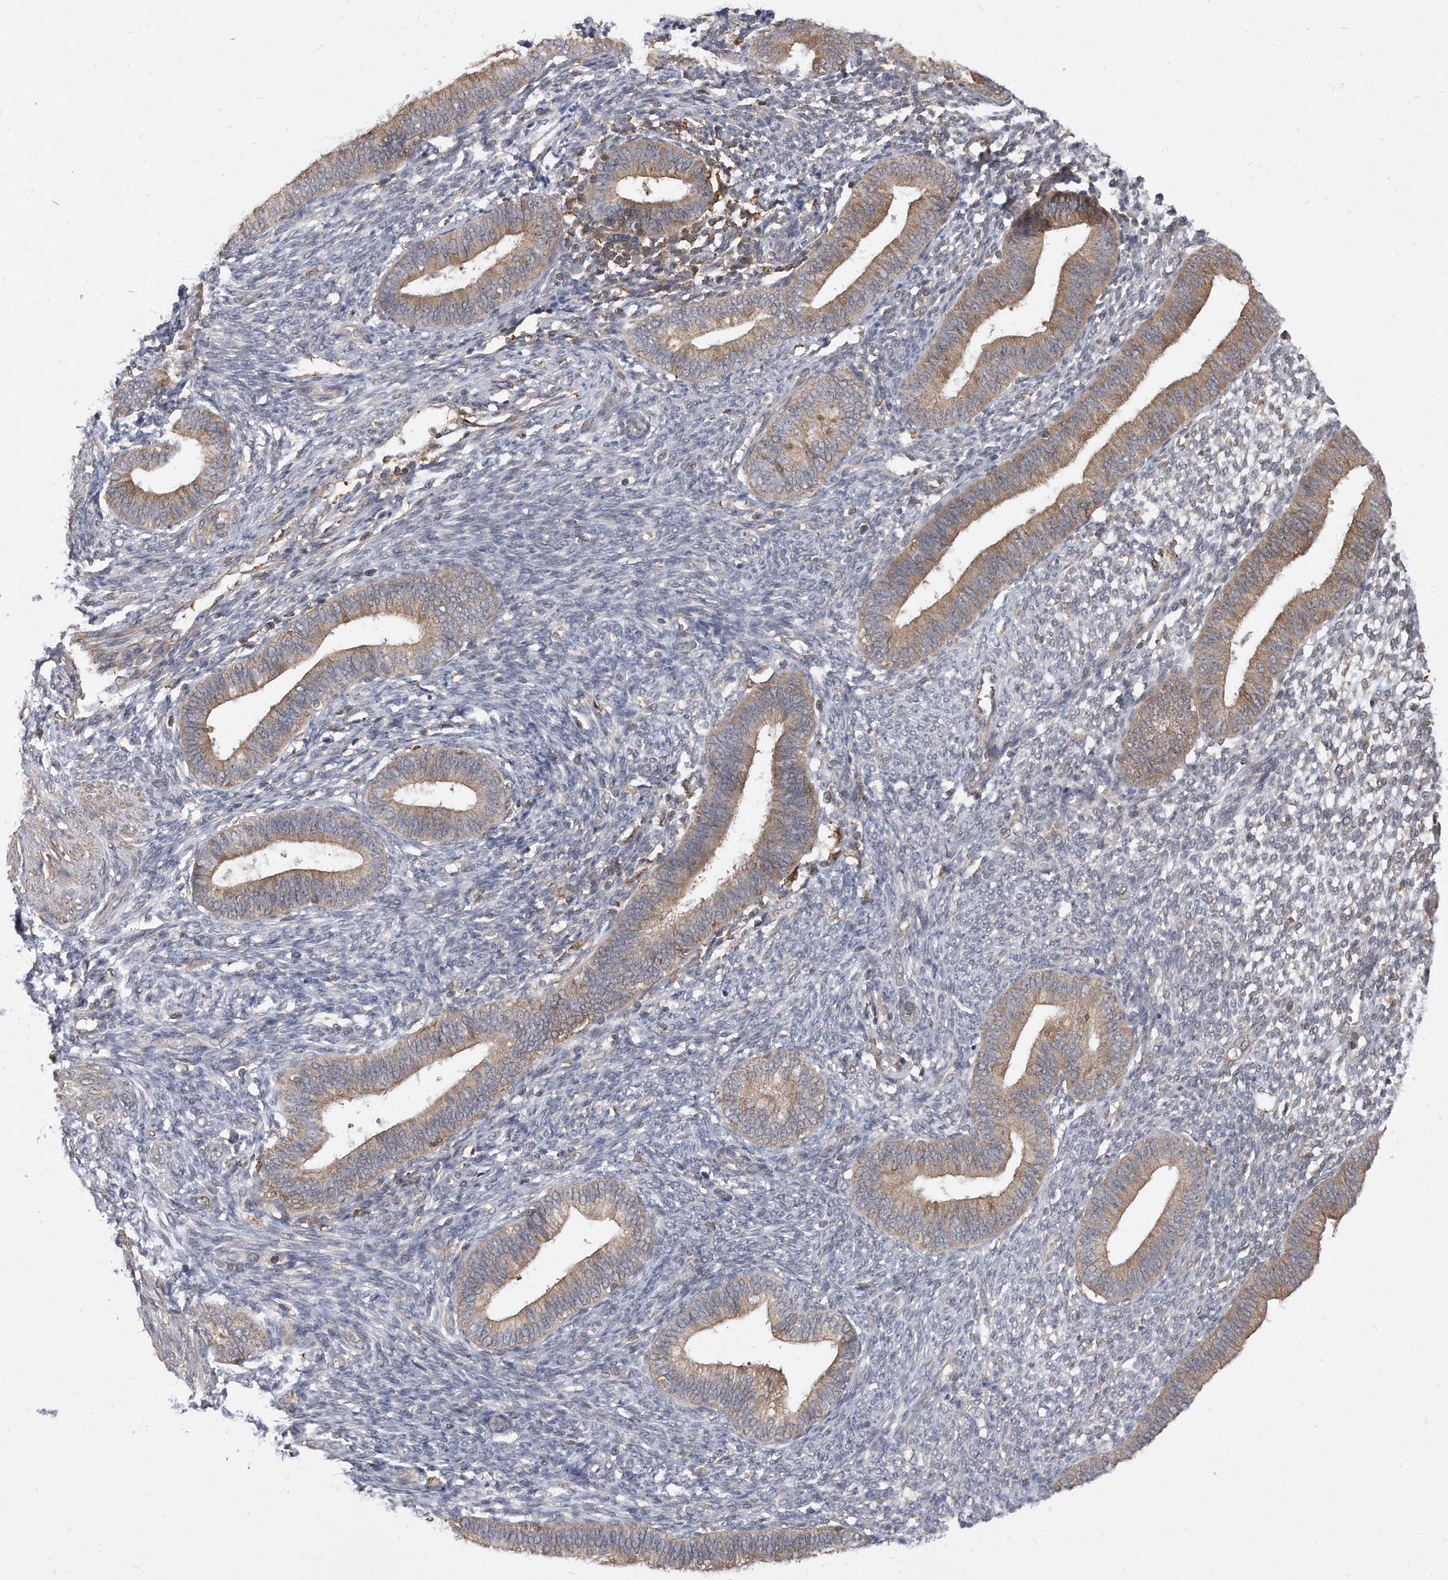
{"staining": {"intensity": "moderate", "quantity": "<25%", "location": "cytoplasmic/membranous"}, "tissue": "endometrium", "cell_type": "Cells in endometrial stroma", "image_type": "normal", "snomed": [{"axis": "morphology", "description": "Normal tissue, NOS"}, {"axis": "topography", "description": "Endometrium"}], "caption": "Immunohistochemistry of normal endometrium demonstrates low levels of moderate cytoplasmic/membranous positivity in about <25% of cells in endometrial stroma.", "gene": "TCP1", "patient": {"sex": "female", "age": 46}}